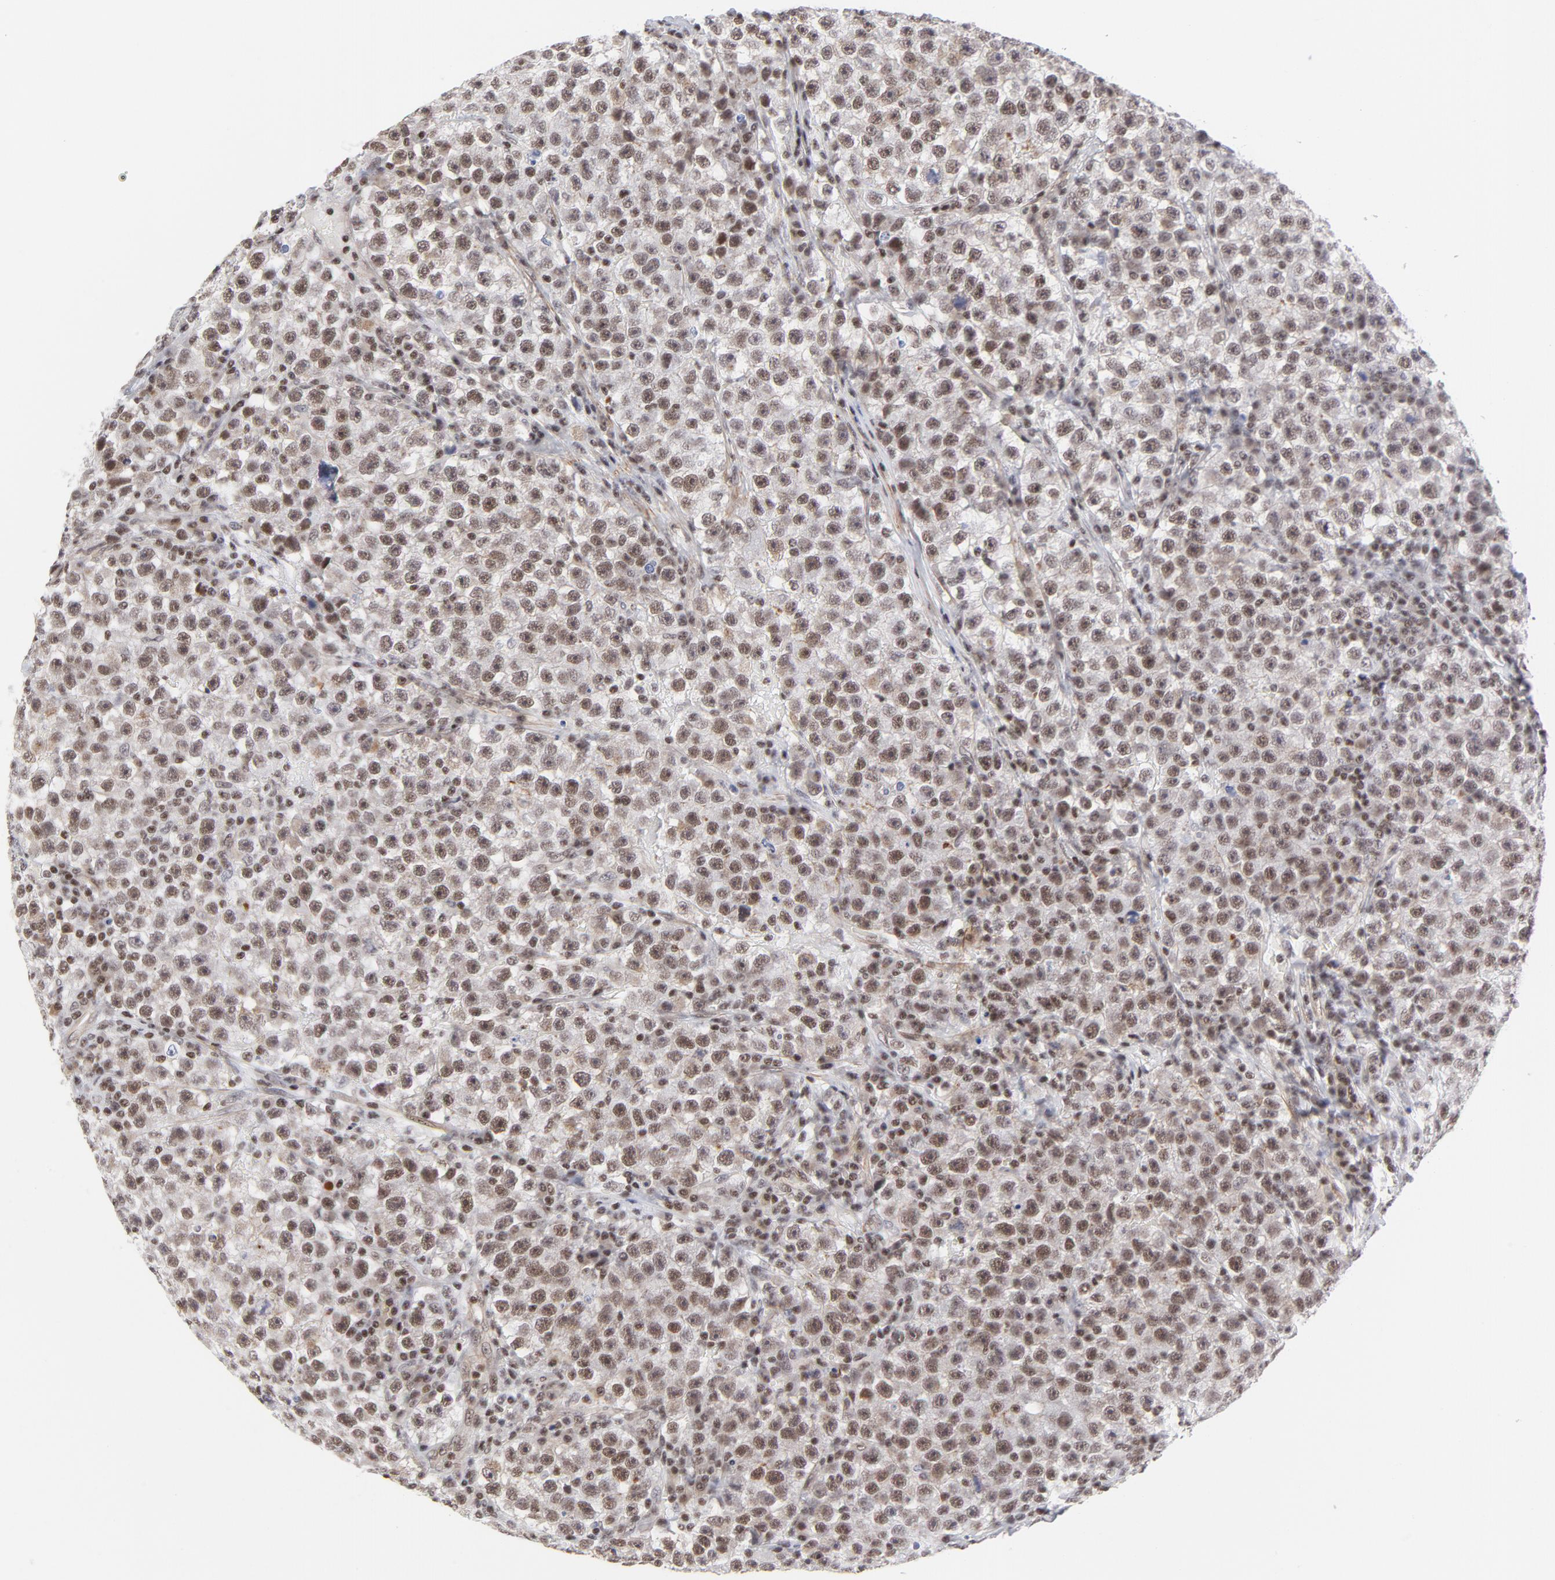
{"staining": {"intensity": "strong", "quantity": ">75%", "location": "nuclear"}, "tissue": "testis cancer", "cell_type": "Tumor cells", "image_type": "cancer", "snomed": [{"axis": "morphology", "description": "Seminoma, NOS"}, {"axis": "topography", "description": "Testis"}], "caption": "Seminoma (testis) stained with a protein marker reveals strong staining in tumor cells.", "gene": "CTCF", "patient": {"sex": "male", "age": 22}}